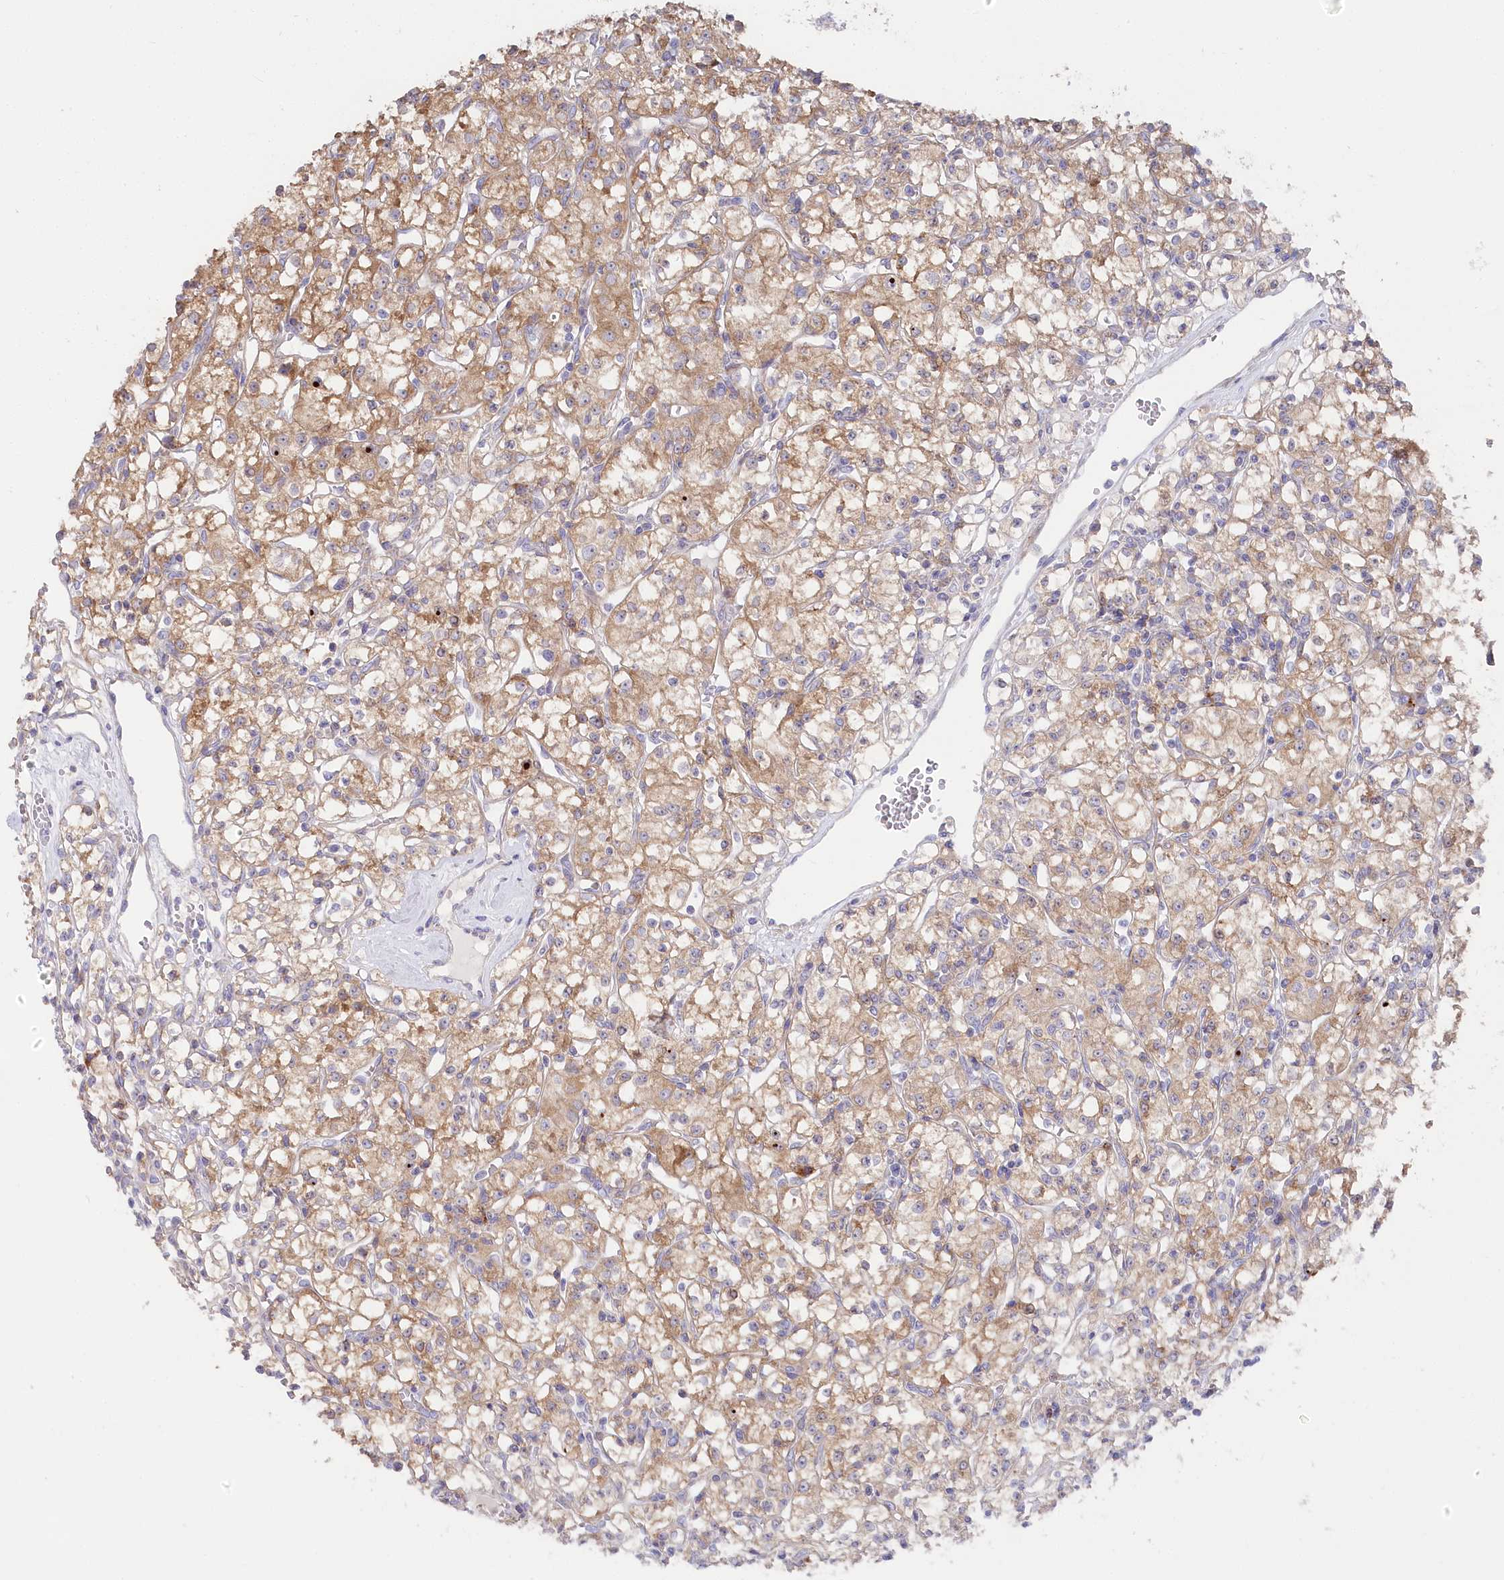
{"staining": {"intensity": "moderate", "quantity": ">75%", "location": "cytoplasmic/membranous"}, "tissue": "renal cancer", "cell_type": "Tumor cells", "image_type": "cancer", "snomed": [{"axis": "morphology", "description": "Adenocarcinoma, NOS"}, {"axis": "topography", "description": "Kidney"}], "caption": "This micrograph shows renal cancer stained with immunohistochemistry (IHC) to label a protein in brown. The cytoplasmic/membranous of tumor cells show moderate positivity for the protein. Nuclei are counter-stained blue.", "gene": "POGLUT1", "patient": {"sex": "female", "age": 59}}